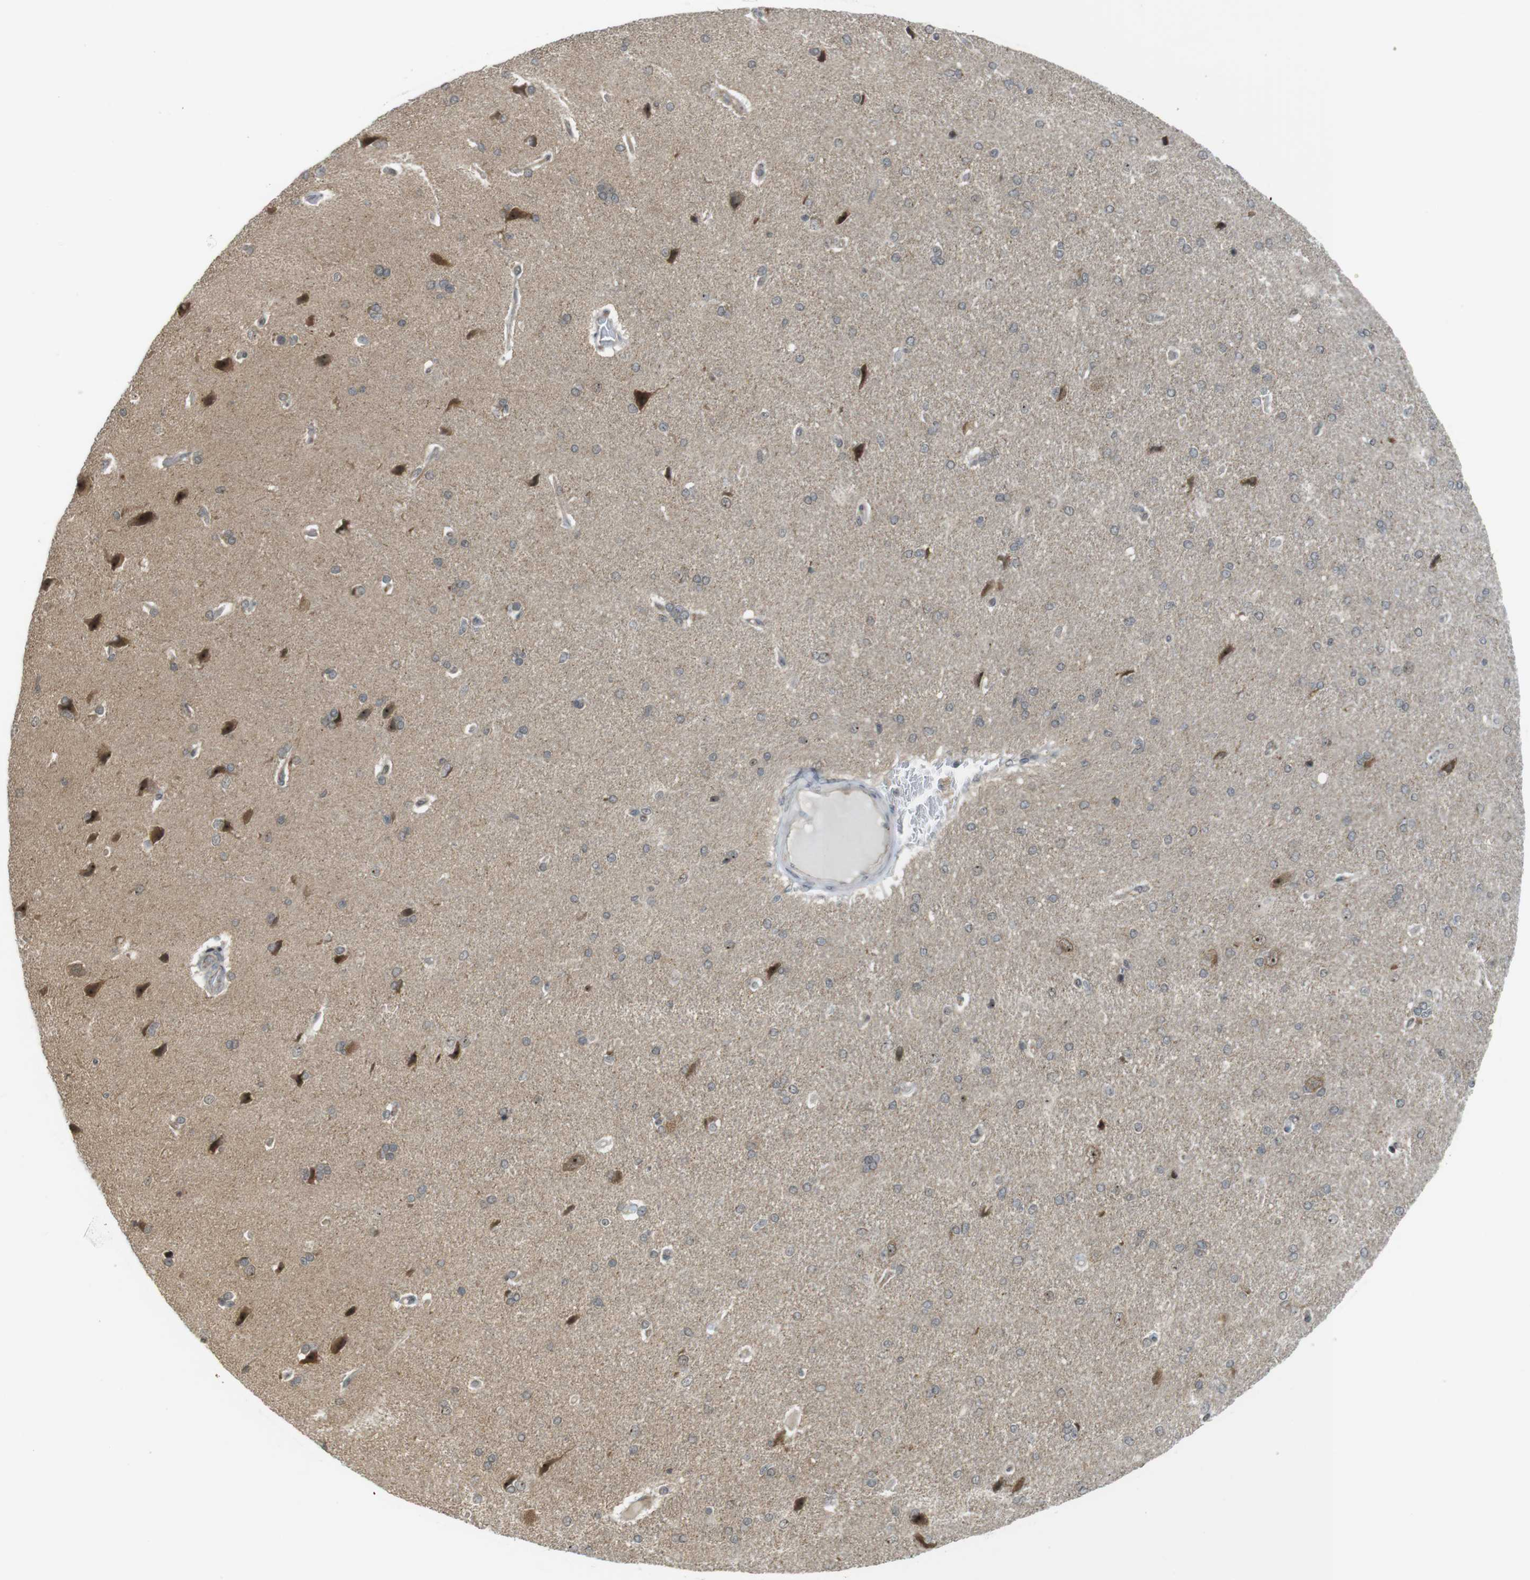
{"staining": {"intensity": "negative", "quantity": "none", "location": "none"}, "tissue": "cerebral cortex", "cell_type": "Endothelial cells", "image_type": "normal", "snomed": [{"axis": "morphology", "description": "Normal tissue, NOS"}, {"axis": "topography", "description": "Cerebral cortex"}], "caption": "A photomicrograph of human cerebral cortex is negative for staining in endothelial cells. The staining is performed using DAB (3,3'-diaminobenzidine) brown chromogen with nuclei counter-stained in using hematoxylin.", "gene": "CC2D1A", "patient": {"sex": "male", "age": 62}}